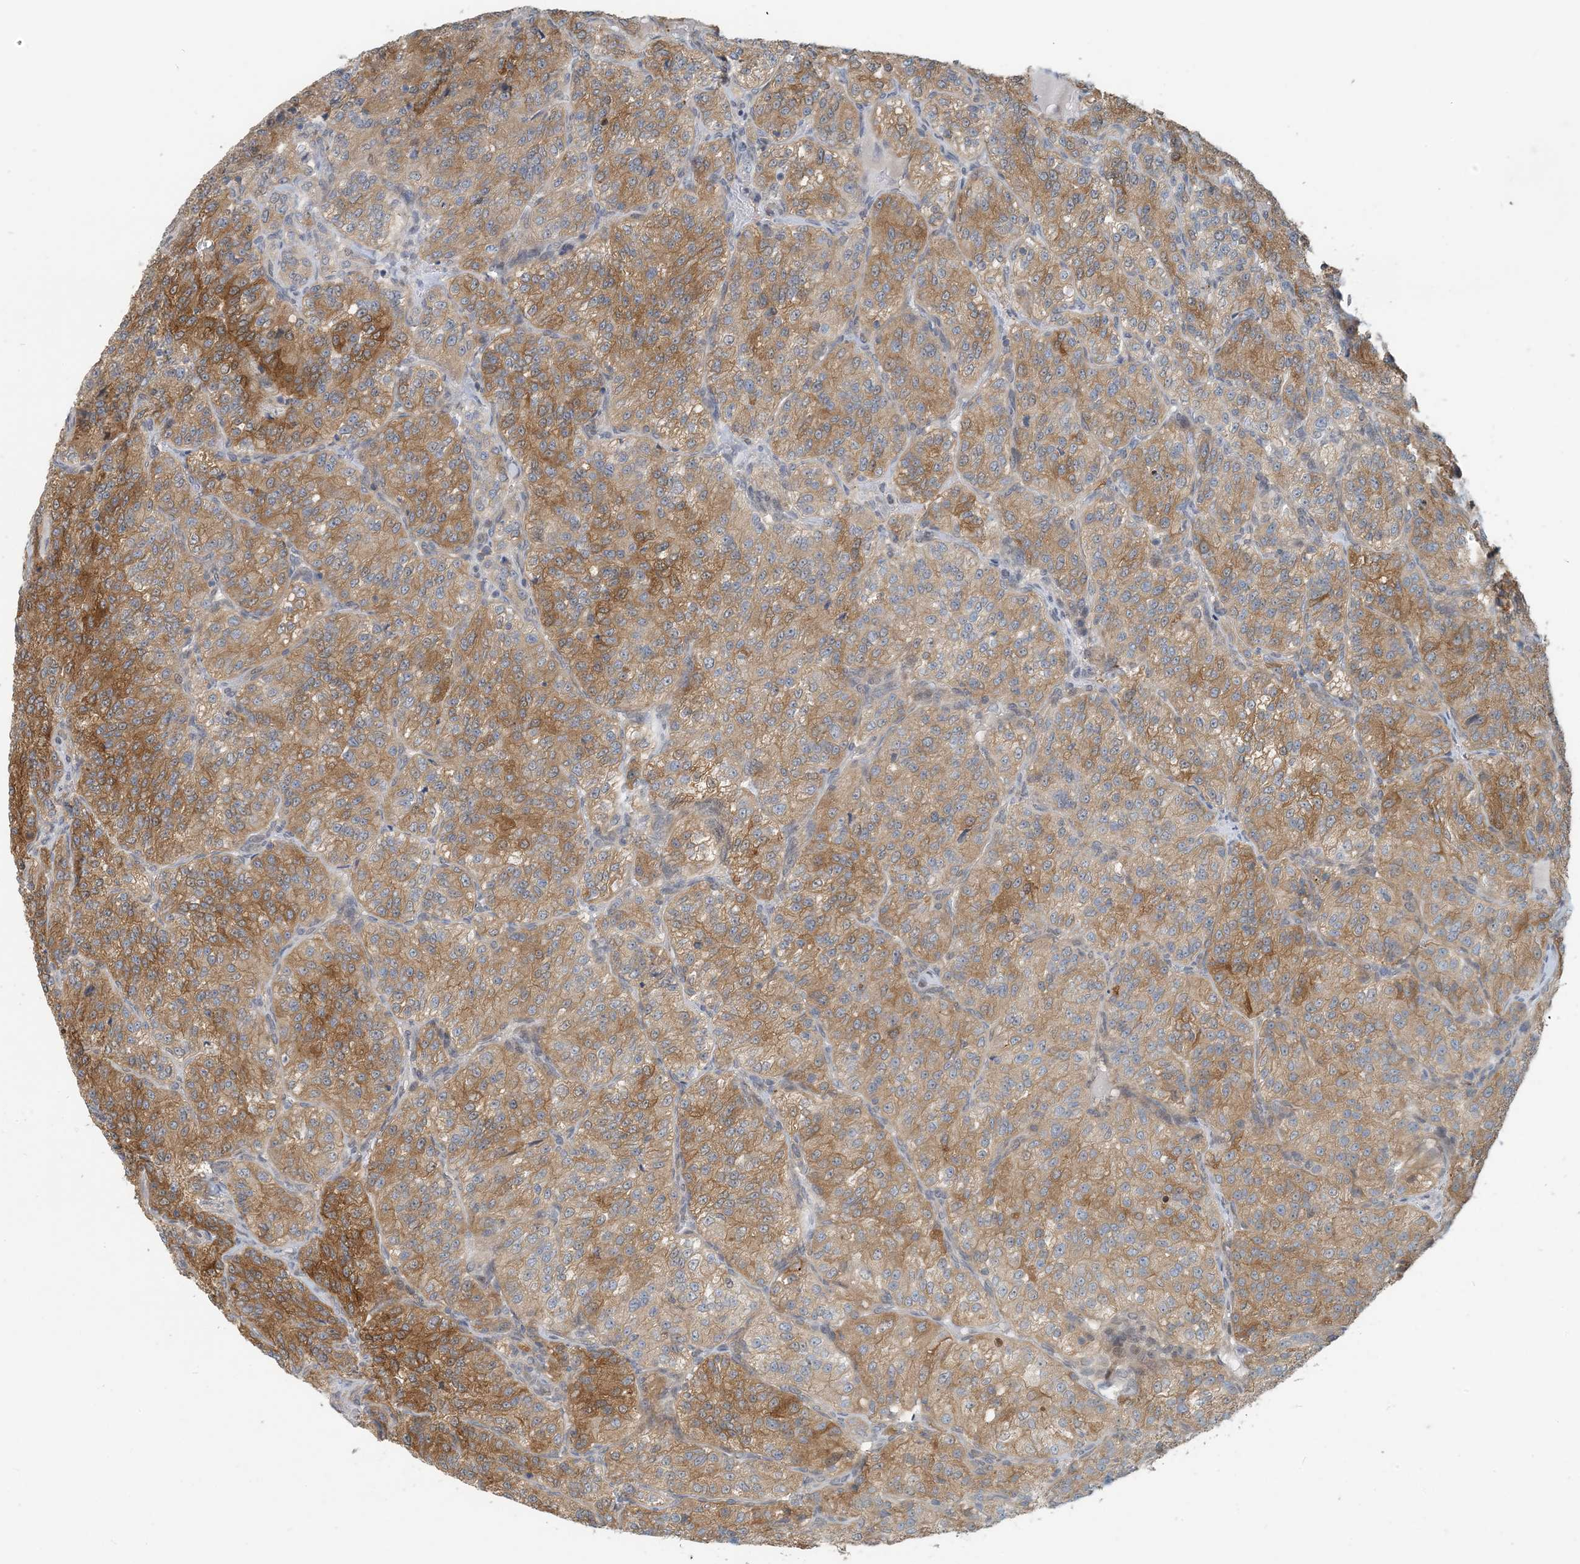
{"staining": {"intensity": "moderate", "quantity": ">75%", "location": "cytoplasmic/membranous"}, "tissue": "renal cancer", "cell_type": "Tumor cells", "image_type": "cancer", "snomed": [{"axis": "morphology", "description": "Adenocarcinoma, NOS"}, {"axis": "topography", "description": "Kidney"}], "caption": "Renal cancer was stained to show a protein in brown. There is medium levels of moderate cytoplasmic/membranous expression in about >75% of tumor cells.", "gene": "ZC3H12A", "patient": {"sex": "female", "age": 63}}